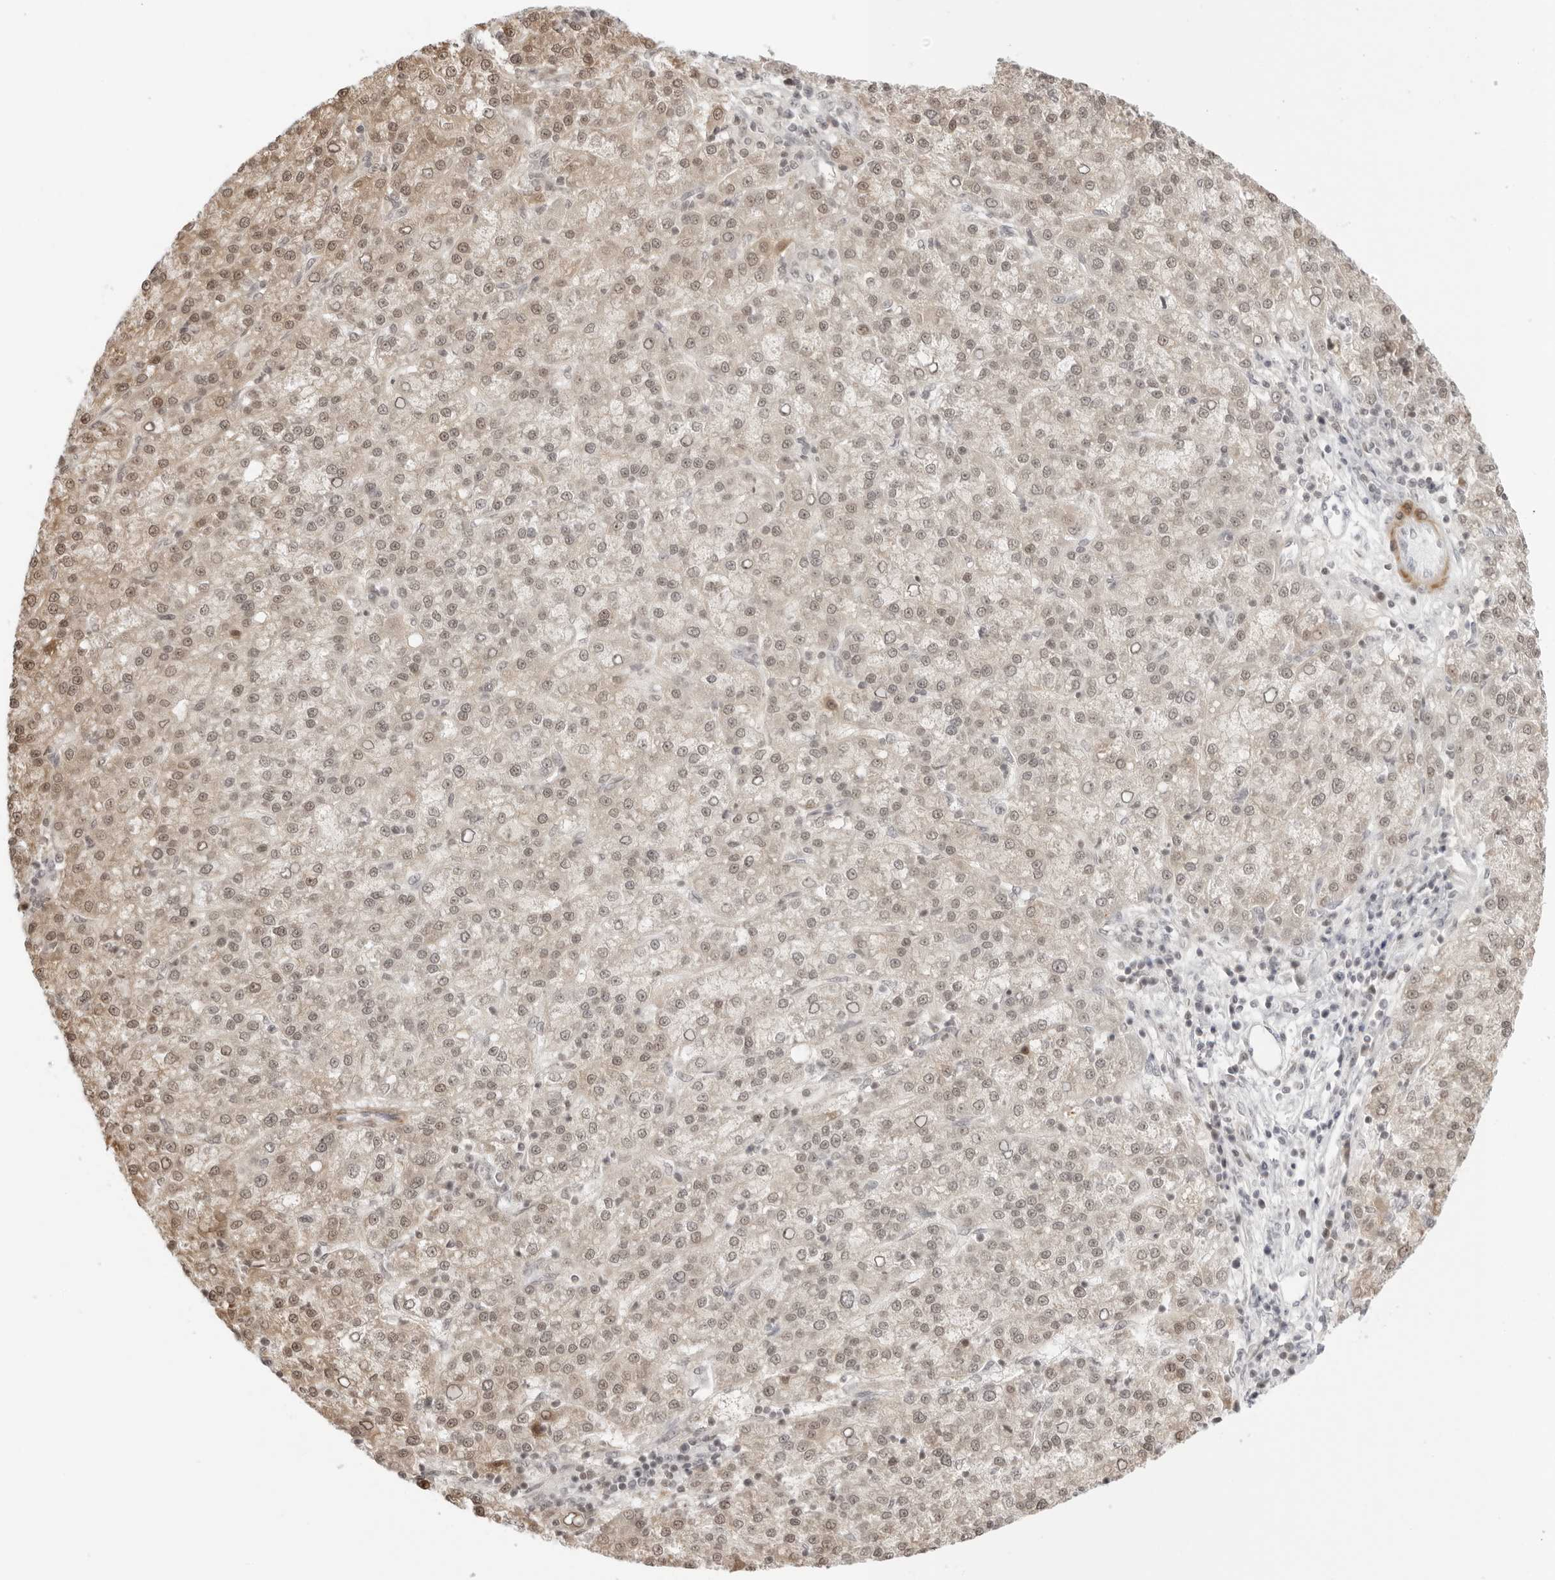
{"staining": {"intensity": "weak", "quantity": ">75%", "location": "nuclear"}, "tissue": "liver cancer", "cell_type": "Tumor cells", "image_type": "cancer", "snomed": [{"axis": "morphology", "description": "Carcinoma, Hepatocellular, NOS"}, {"axis": "topography", "description": "Liver"}], "caption": "Approximately >75% of tumor cells in human liver cancer (hepatocellular carcinoma) reveal weak nuclear protein staining as visualized by brown immunohistochemical staining.", "gene": "RNF146", "patient": {"sex": "female", "age": 58}}